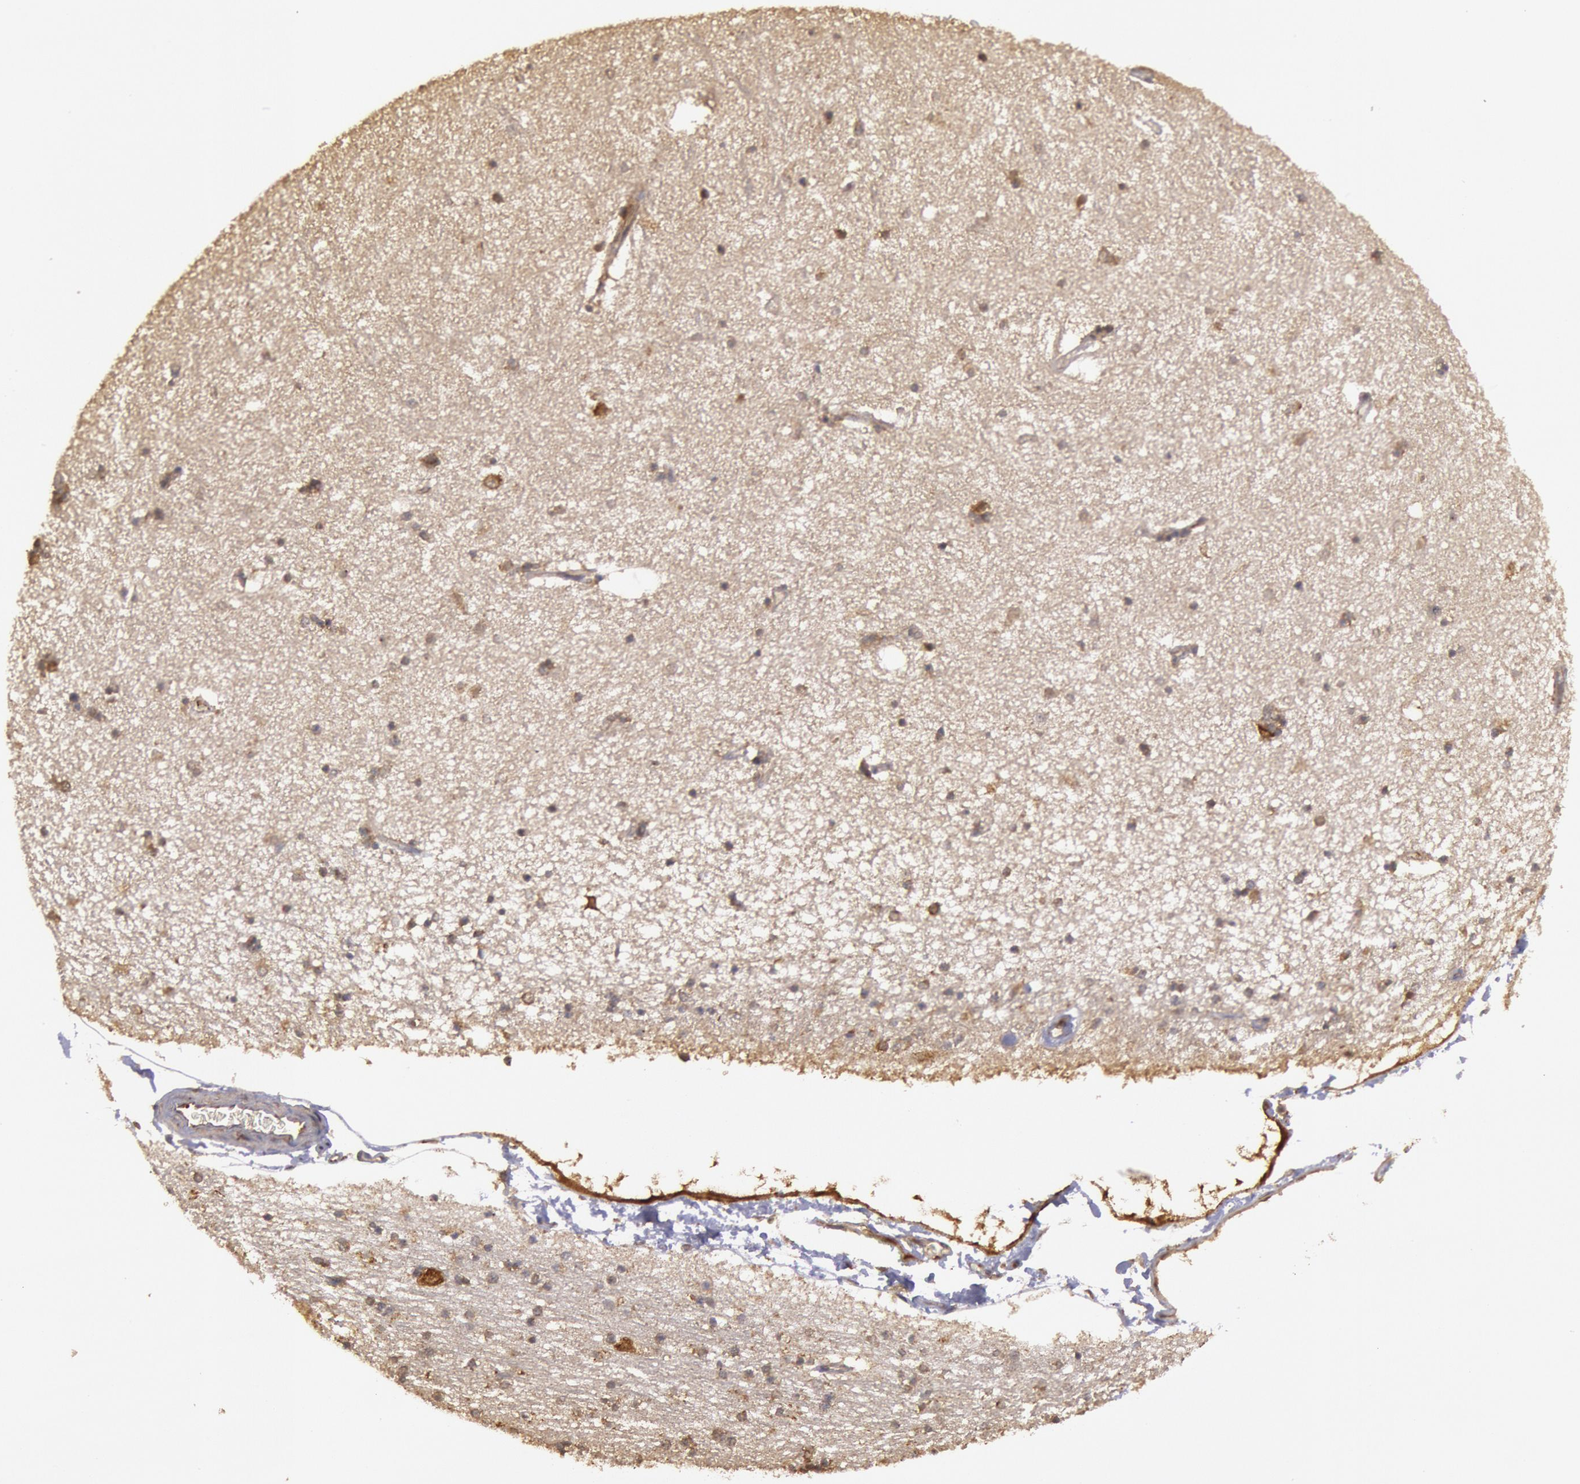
{"staining": {"intensity": "moderate", "quantity": "<25%", "location": "cytoplasmic/membranous"}, "tissue": "hippocampus", "cell_type": "Glial cells", "image_type": "normal", "snomed": [{"axis": "morphology", "description": "Normal tissue, NOS"}, {"axis": "topography", "description": "Hippocampus"}], "caption": "Immunohistochemical staining of unremarkable hippocampus shows low levels of moderate cytoplasmic/membranous expression in about <25% of glial cells. (Stains: DAB in brown, nuclei in blue, Microscopy: brightfield microscopy at high magnification).", "gene": "USP14", "patient": {"sex": "female", "age": 54}}